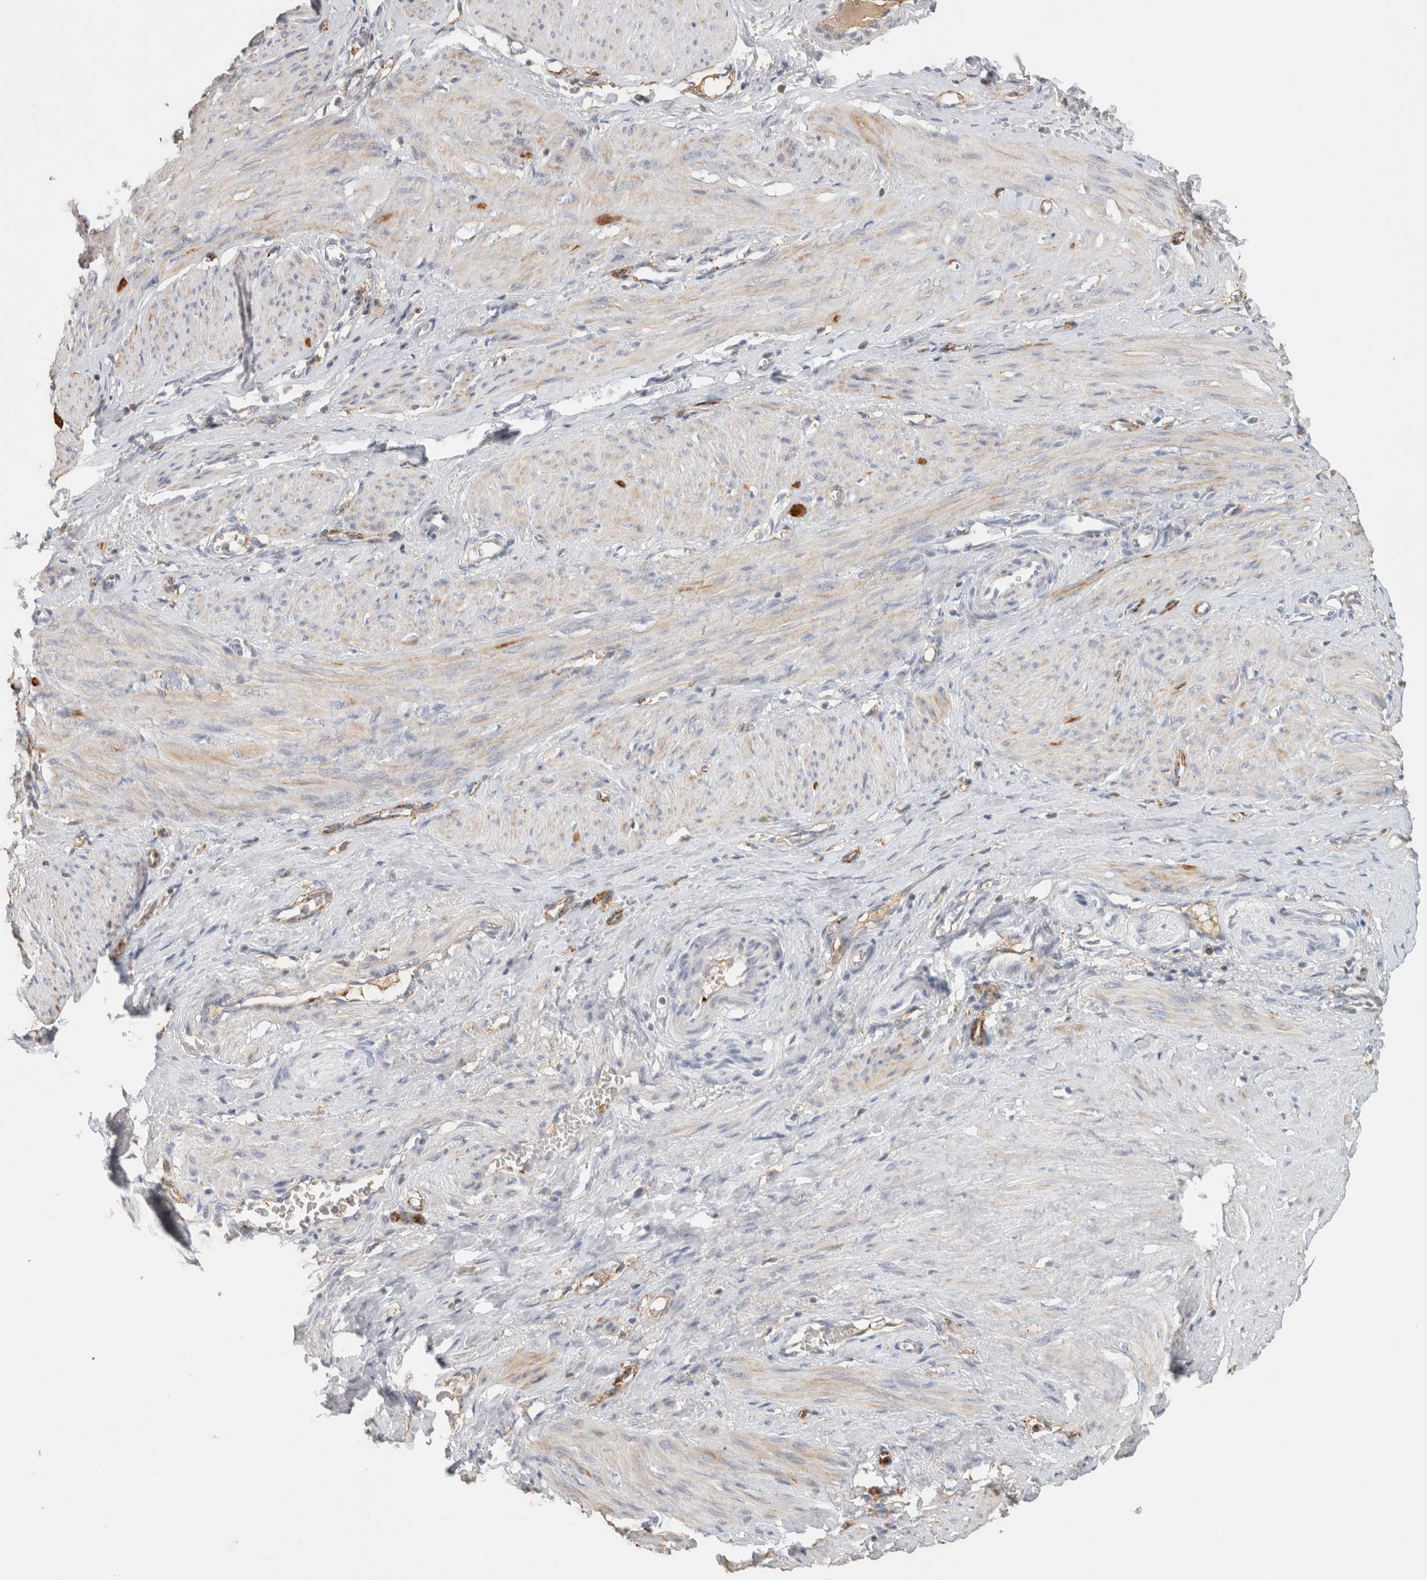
{"staining": {"intensity": "weak", "quantity": "25%-75%", "location": "cytoplasmic/membranous"}, "tissue": "smooth muscle", "cell_type": "Smooth muscle cells", "image_type": "normal", "snomed": [{"axis": "morphology", "description": "Normal tissue, NOS"}, {"axis": "topography", "description": "Endometrium"}], "caption": "Smooth muscle stained with immunohistochemistry (IHC) shows weak cytoplasmic/membranous staining in about 25%-75% of smooth muscle cells.", "gene": "CD36", "patient": {"sex": "female", "age": 33}}